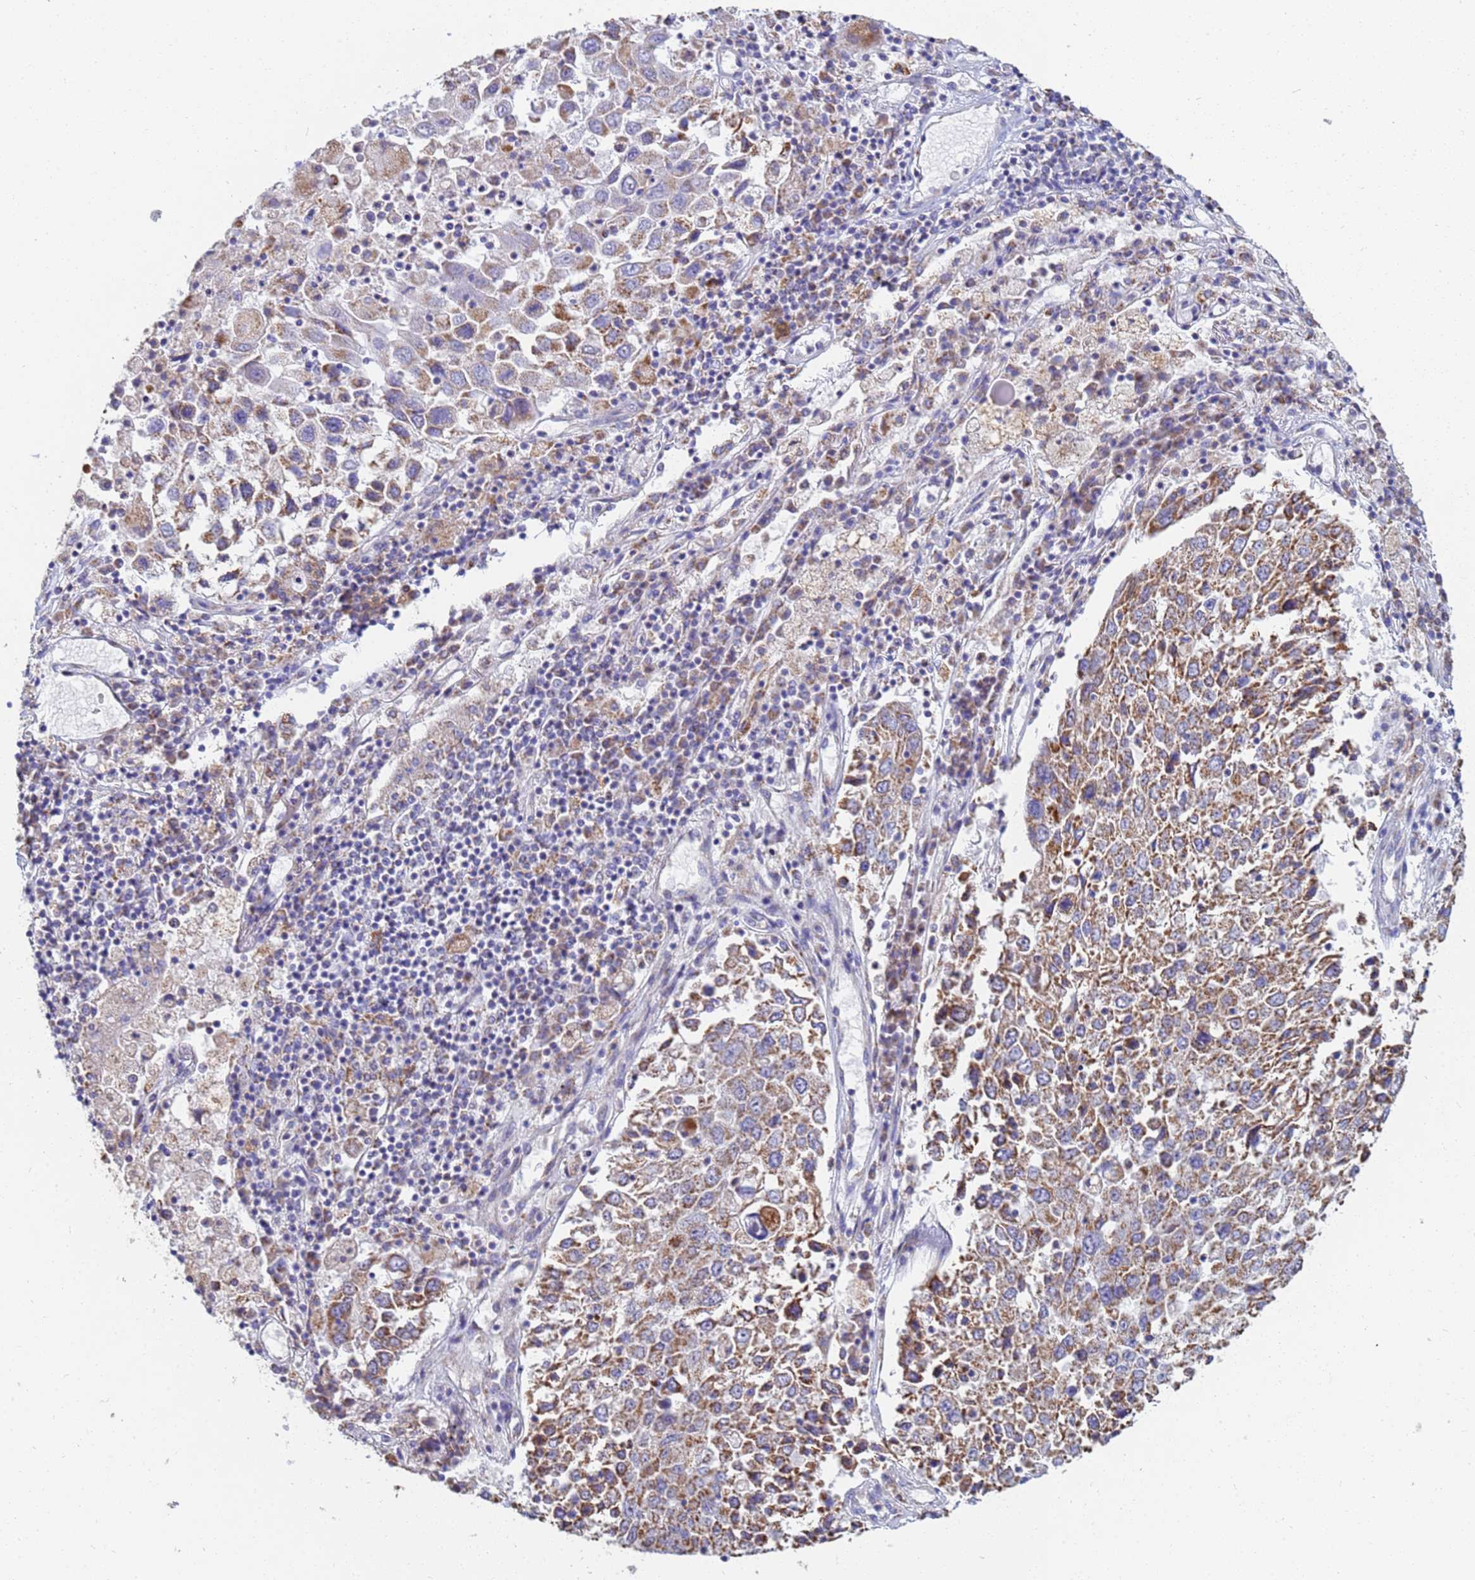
{"staining": {"intensity": "moderate", "quantity": ">75%", "location": "cytoplasmic/membranous"}, "tissue": "lung cancer", "cell_type": "Tumor cells", "image_type": "cancer", "snomed": [{"axis": "morphology", "description": "Squamous cell carcinoma, NOS"}, {"axis": "topography", "description": "Lung"}], "caption": "Immunohistochemistry (IHC) (DAB) staining of human lung cancer (squamous cell carcinoma) reveals moderate cytoplasmic/membranous protein expression in approximately >75% of tumor cells.", "gene": "UQCRH", "patient": {"sex": "male", "age": 65}}